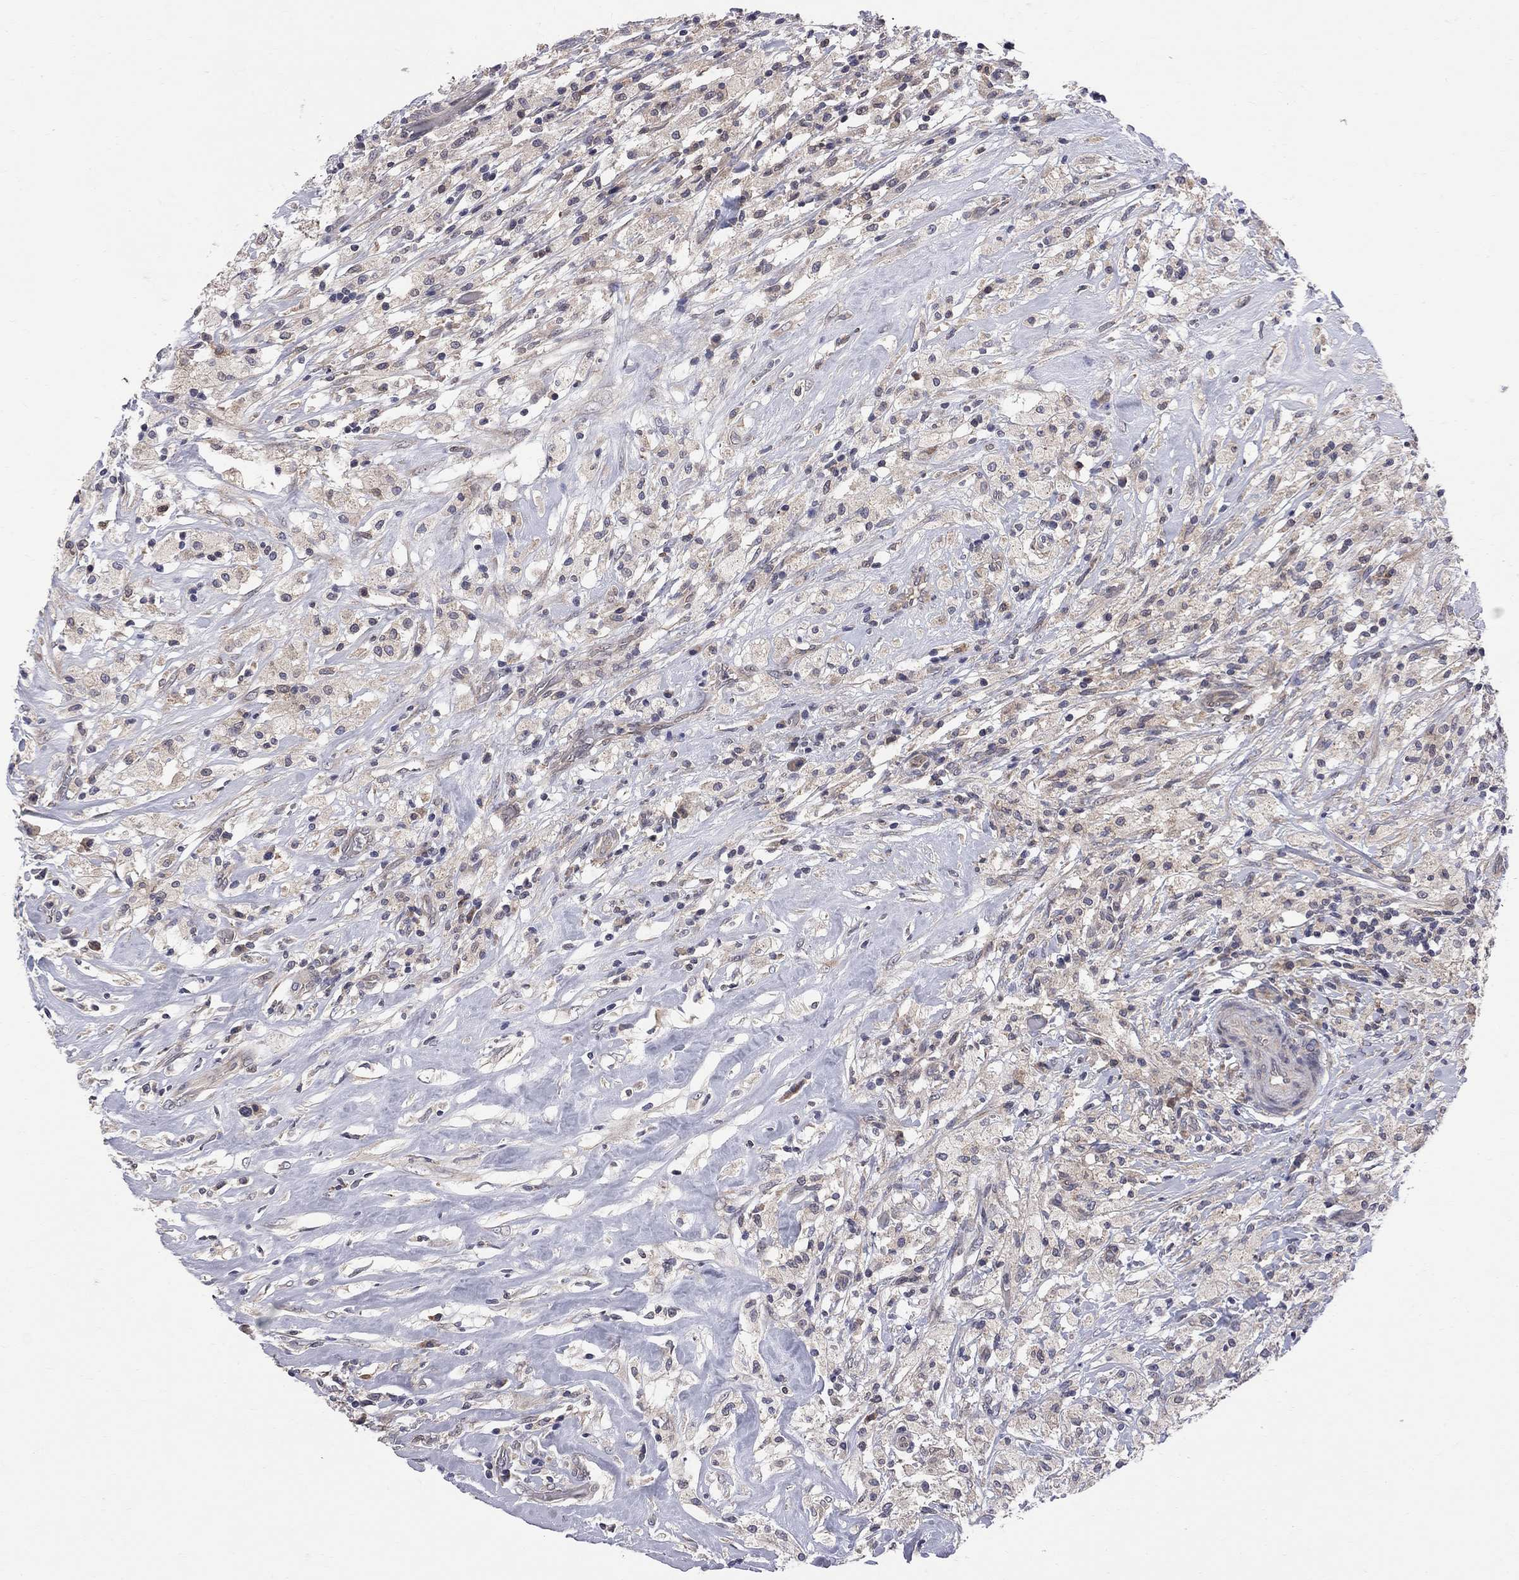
{"staining": {"intensity": "weak", "quantity": ">75%", "location": "cytoplasmic/membranous"}, "tissue": "testis cancer", "cell_type": "Tumor cells", "image_type": "cancer", "snomed": [{"axis": "morphology", "description": "Necrosis, NOS"}, {"axis": "morphology", "description": "Carcinoma, Embryonal, NOS"}, {"axis": "topography", "description": "Testis"}], "caption": "Protein staining of testis embryonal carcinoma tissue exhibits weak cytoplasmic/membranous expression in about >75% of tumor cells.", "gene": "CNOT11", "patient": {"sex": "male", "age": 19}}